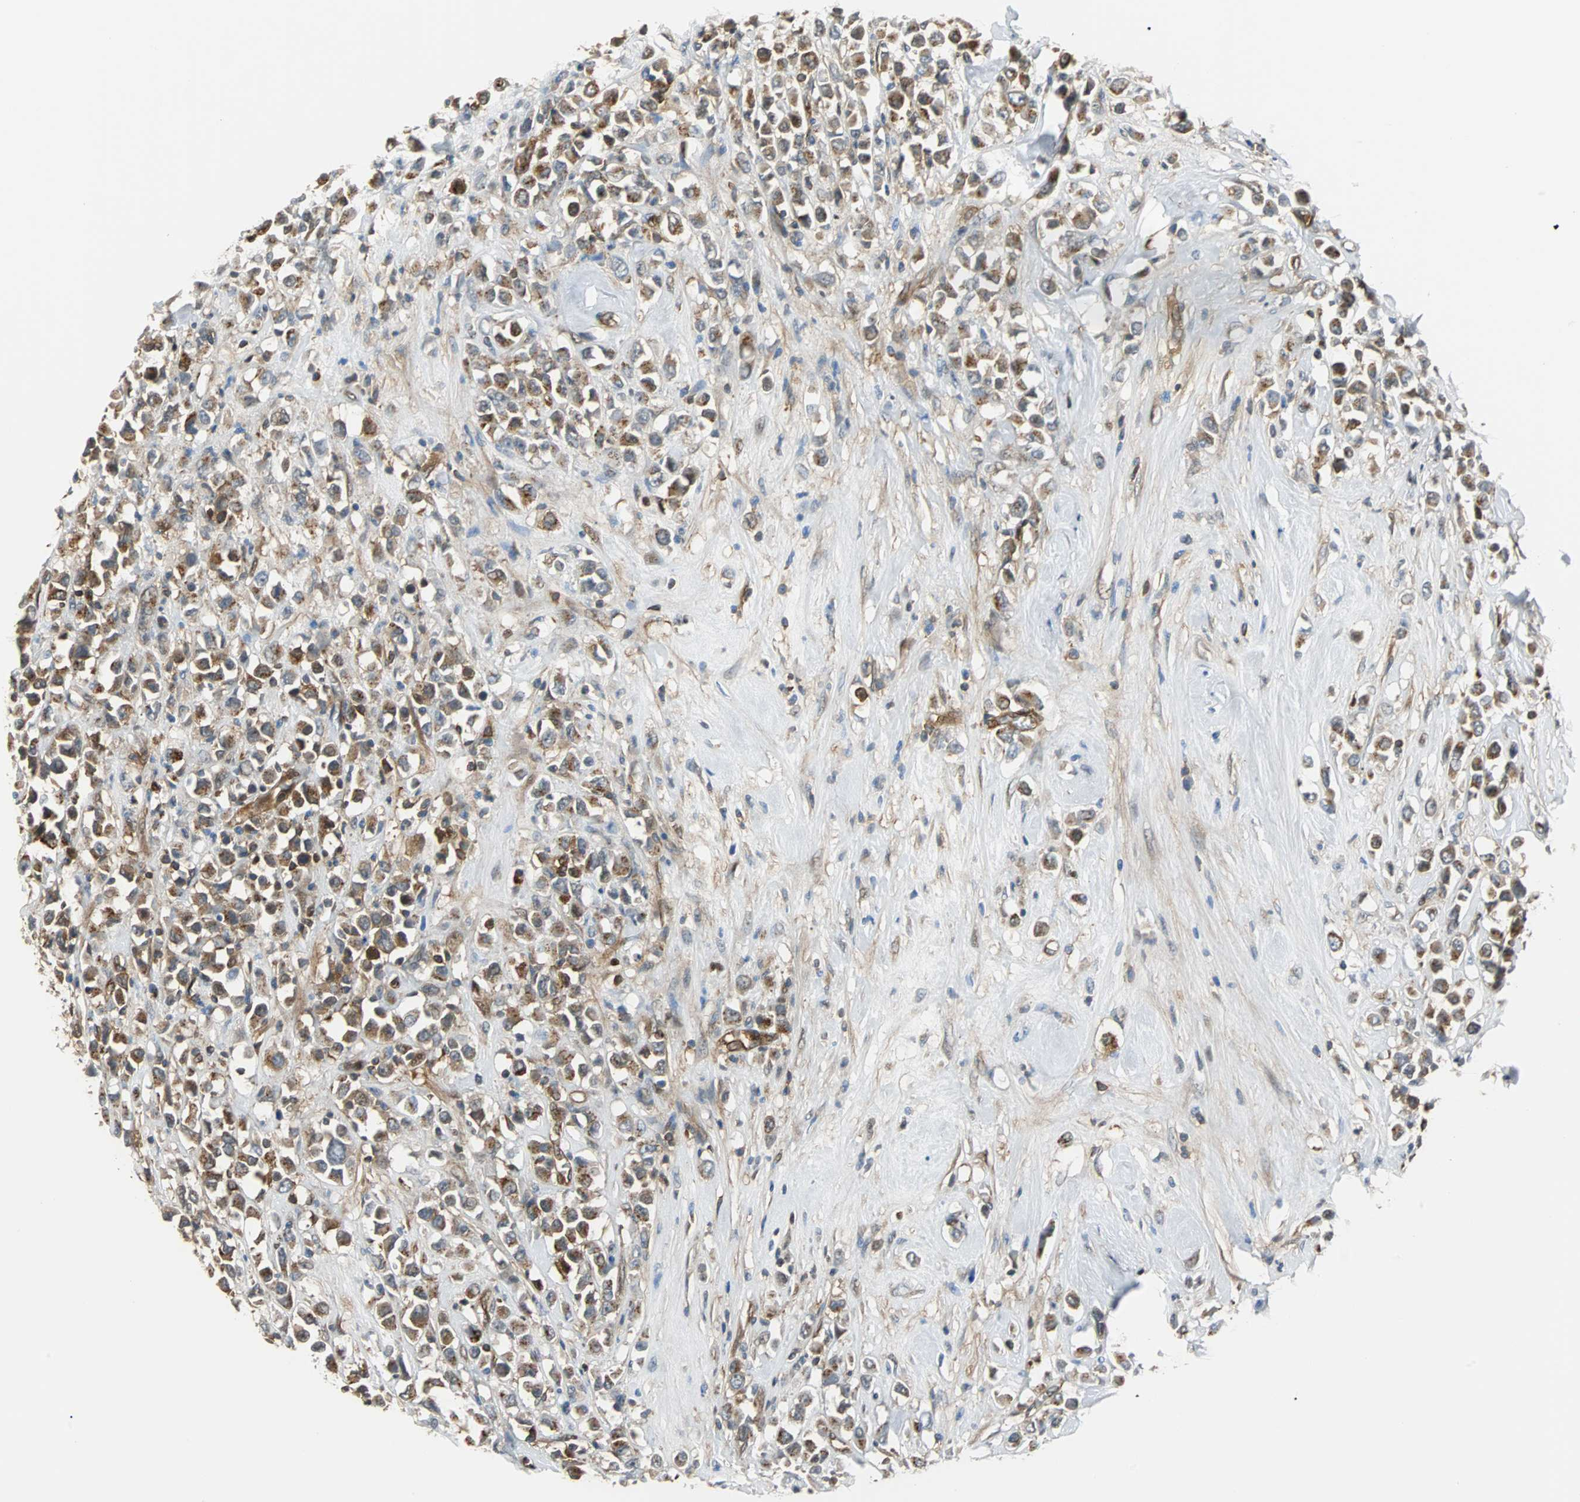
{"staining": {"intensity": "moderate", "quantity": ">75%", "location": "cytoplasmic/membranous"}, "tissue": "breast cancer", "cell_type": "Tumor cells", "image_type": "cancer", "snomed": [{"axis": "morphology", "description": "Duct carcinoma"}, {"axis": "topography", "description": "Breast"}], "caption": "Immunohistochemistry (IHC) micrograph of breast infiltrating ductal carcinoma stained for a protein (brown), which exhibits medium levels of moderate cytoplasmic/membranous expression in about >75% of tumor cells.", "gene": "RELA", "patient": {"sex": "female", "age": 61}}